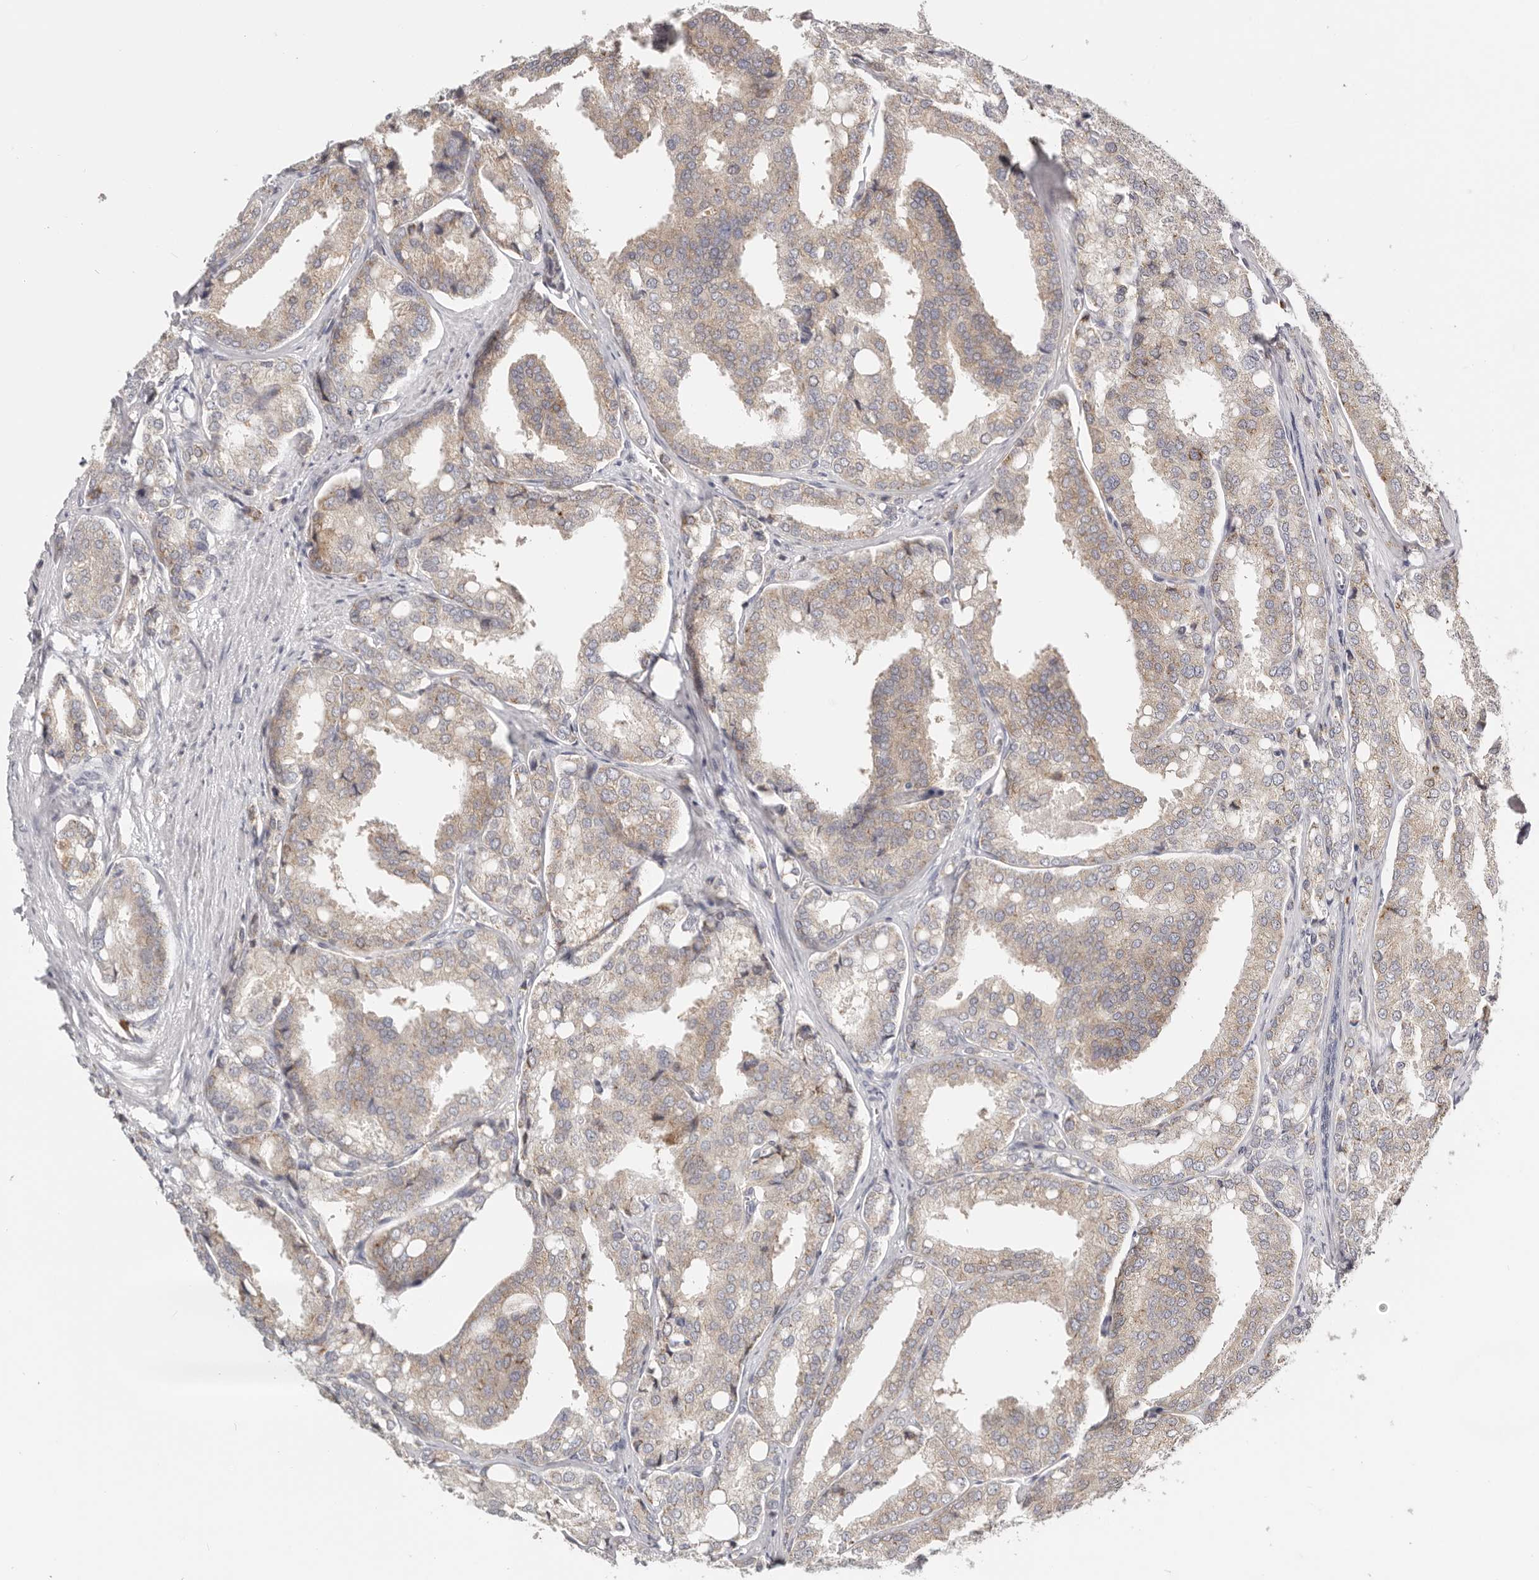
{"staining": {"intensity": "moderate", "quantity": "<25%", "location": "cytoplasmic/membranous"}, "tissue": "prostate cancer", "cell_type": "Tumor cells", "image_type": "cancer", "snomed": [{"axis": "morphology", "description": "Adenocarcinoma, High grade"}, {"axis": "topography", "description": "Prostate"}], "caption": "The histopathology image shows a brown stain indicating the presence of a protein in the cytoplasmic/membranous of tumor cells in prostate high-grade adenocarcinoma.", "gene": "IL32", "patient": {"sex": "male", "age": 50}}